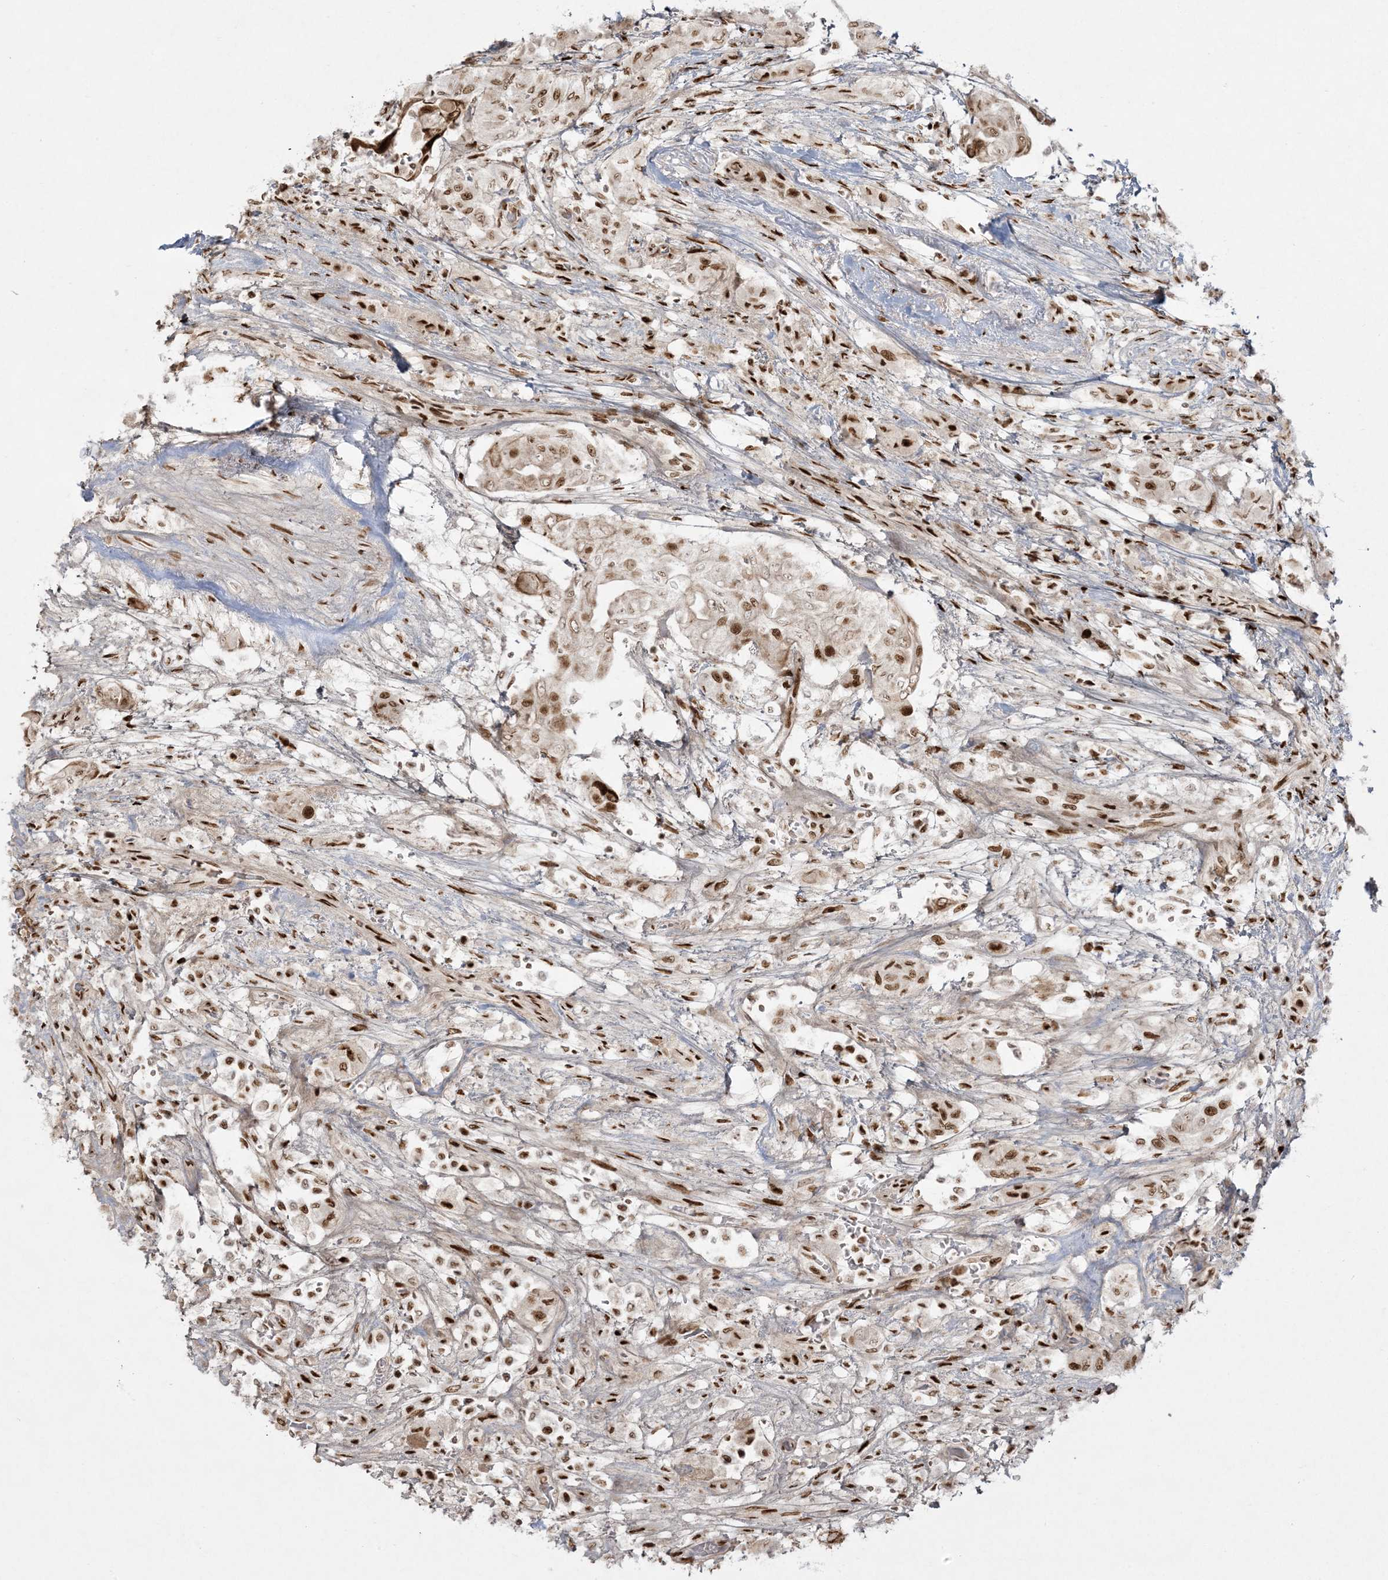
{"staining": {"intensity": "moderate", "quantity": ">75%", "location": "cytoplasmic/membranous,nuclear"}, "tissue": "thyroid cancer", "cell_type": "Tumor cells", "image_type": "cancer", "snomed": [{"axis": "morphology", "description": "Papillary adenocarcinoma, NOS"}, {"axis": "topography", "description": "Thyroid gland"}], "caption": "Papillary adenocarcinoma (thyroid) stained for a protein (brown) shows moderate cytoplasmic/membranous and nuclear positive positivity in approximately >75% of tumor cells.", "gene": "RBM10", "patient": {"sex": "female", "age": 59}}